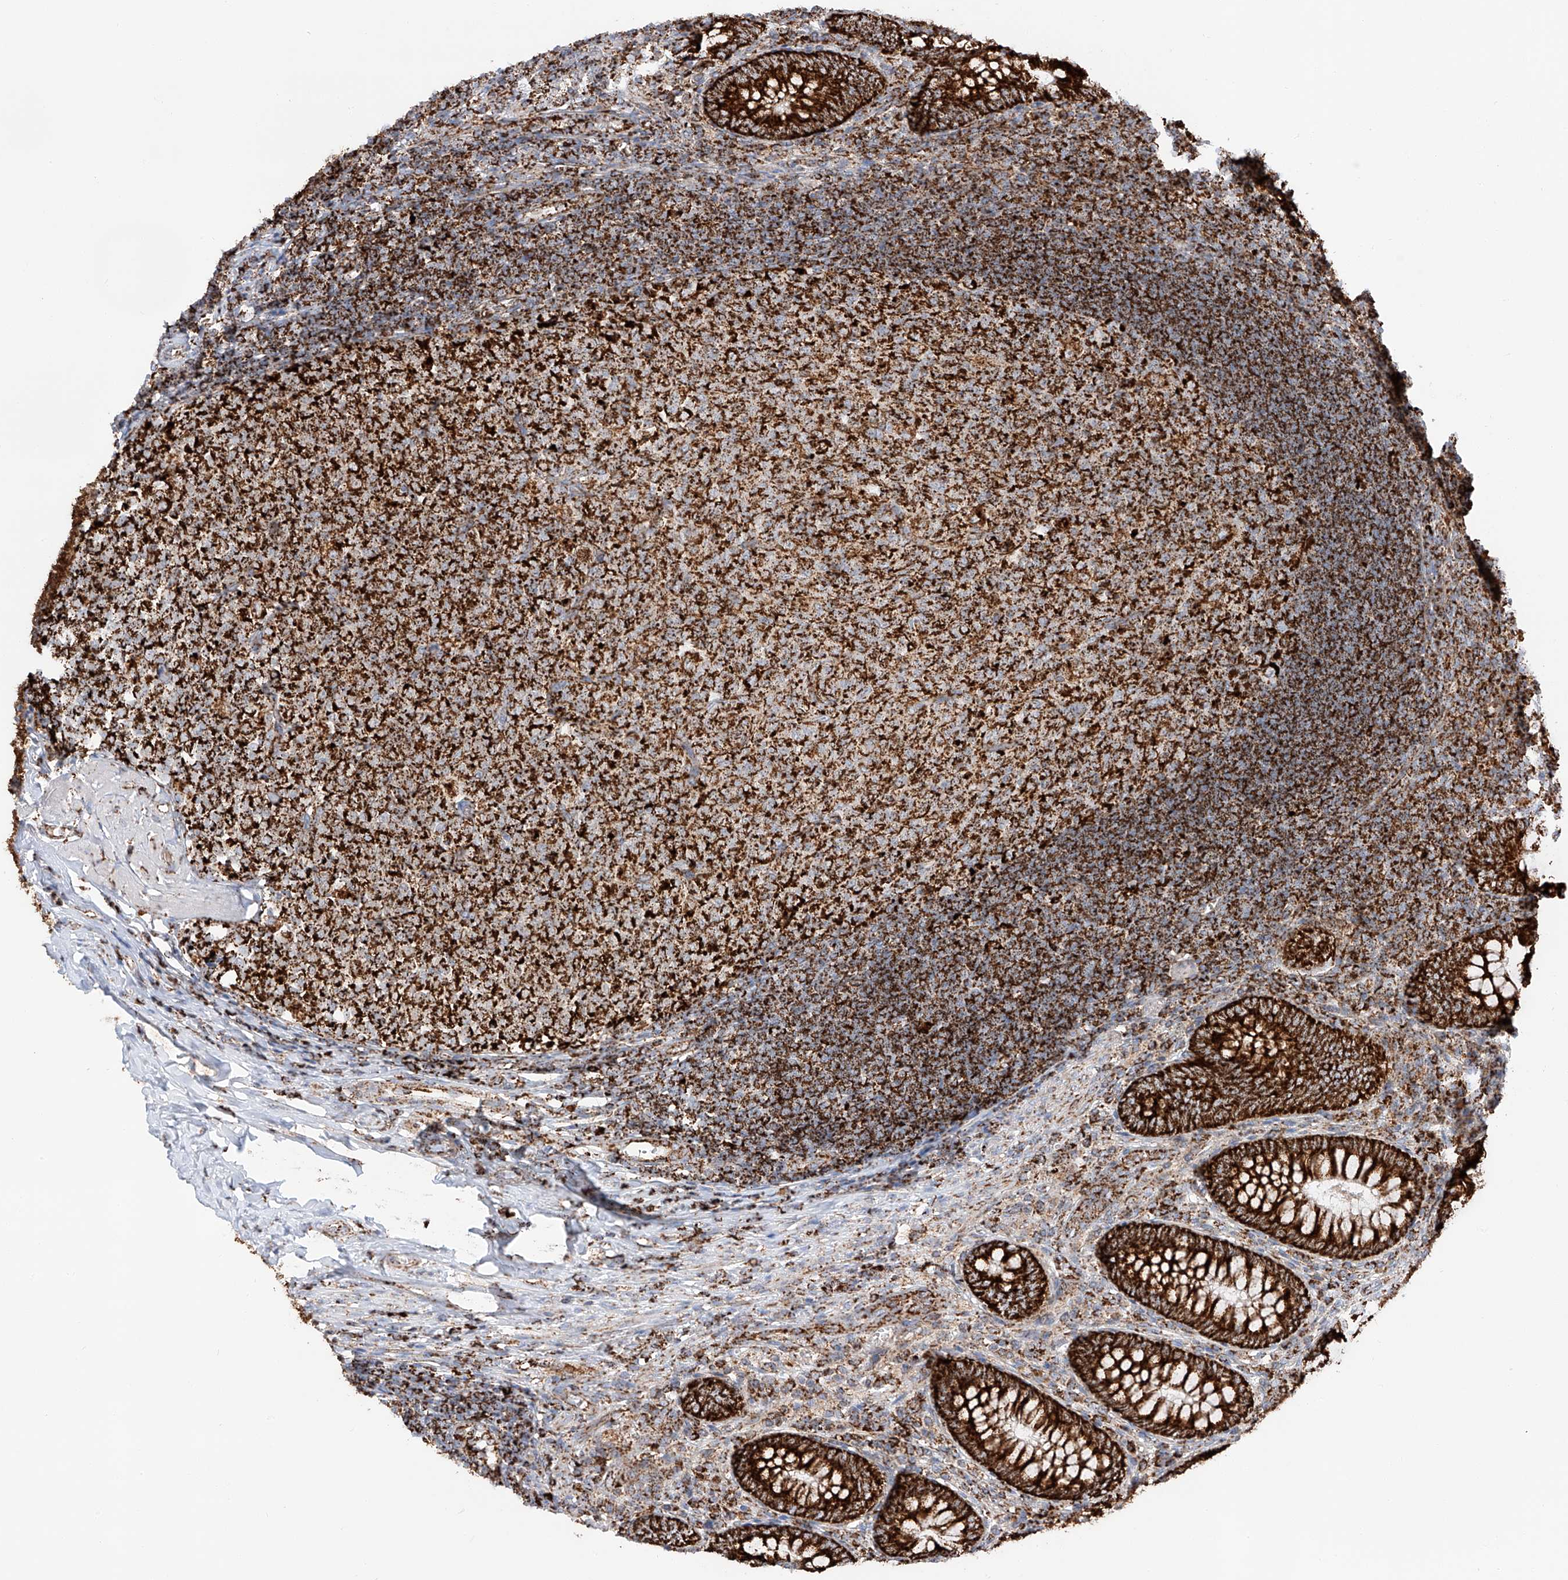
{"staining": {"intensity": "strong", "quantity": ">75%", "location": "cytoplasmic/membranous"}, "tissue": "appendix", "cell_type": "Glandular cells", "image_type": "normal", "snomed": [{"axis": "morphology", "description": "Normal tissue, NOS"}, {"axis": "topography", "description": "Appendix"}], "caption": "Immunohistochemical staining of benign human appendix displays high levels of strong cytoplasmic/membranous expression in about >75% of glandular cells.", "gene": "TTC27", "patient": {"sex": "male", "age": 14}}